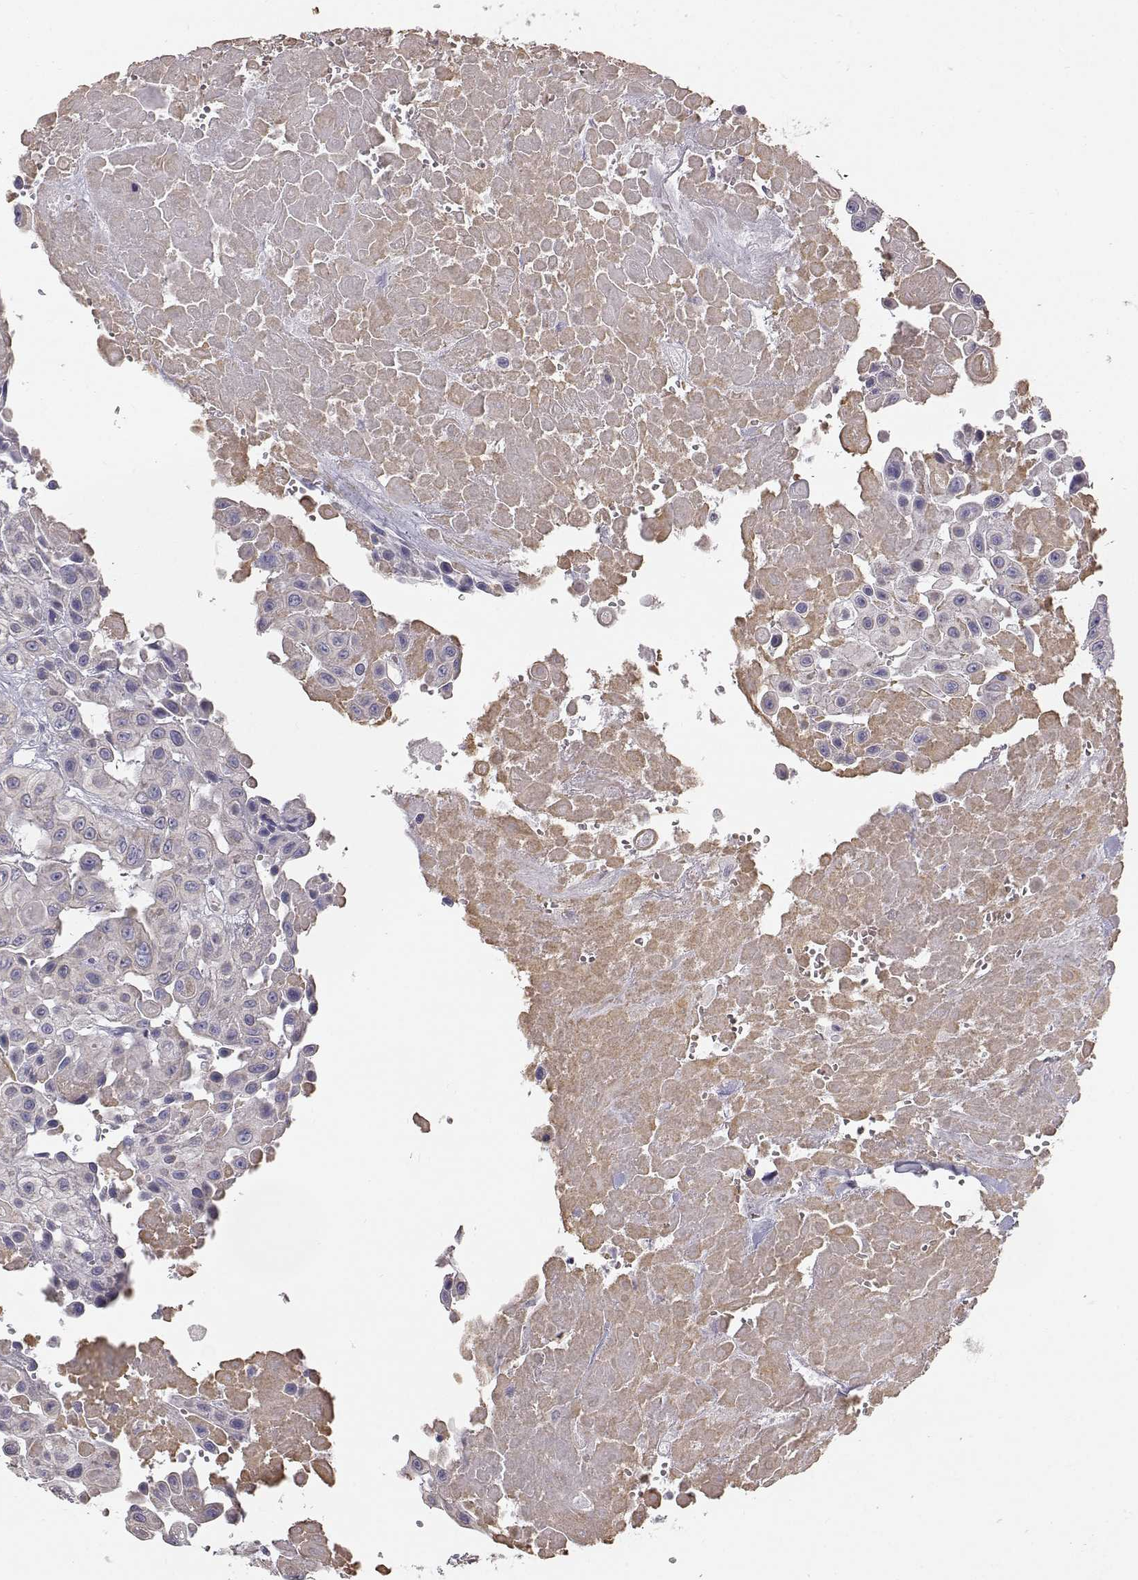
{"staining": {"intensity": "weak", "quantity": "<25%", "location": "cytoplasmic/membranous"}, "tissue": "head and neck cancer", "cell_type": "Tumor cells", "image_type": "cancer", "snomed": [{"axis": "morphology", "description": "Adenocarcinoma, NOS"}, {"axis": "topography", "description": "Head-Neck"}], "caption": "Immunohistochemistry of head and neck cancer reveals no positivity in tumor cells.", "gene": "KRT33A", "patient": {"sex": "male", "age": 73}}